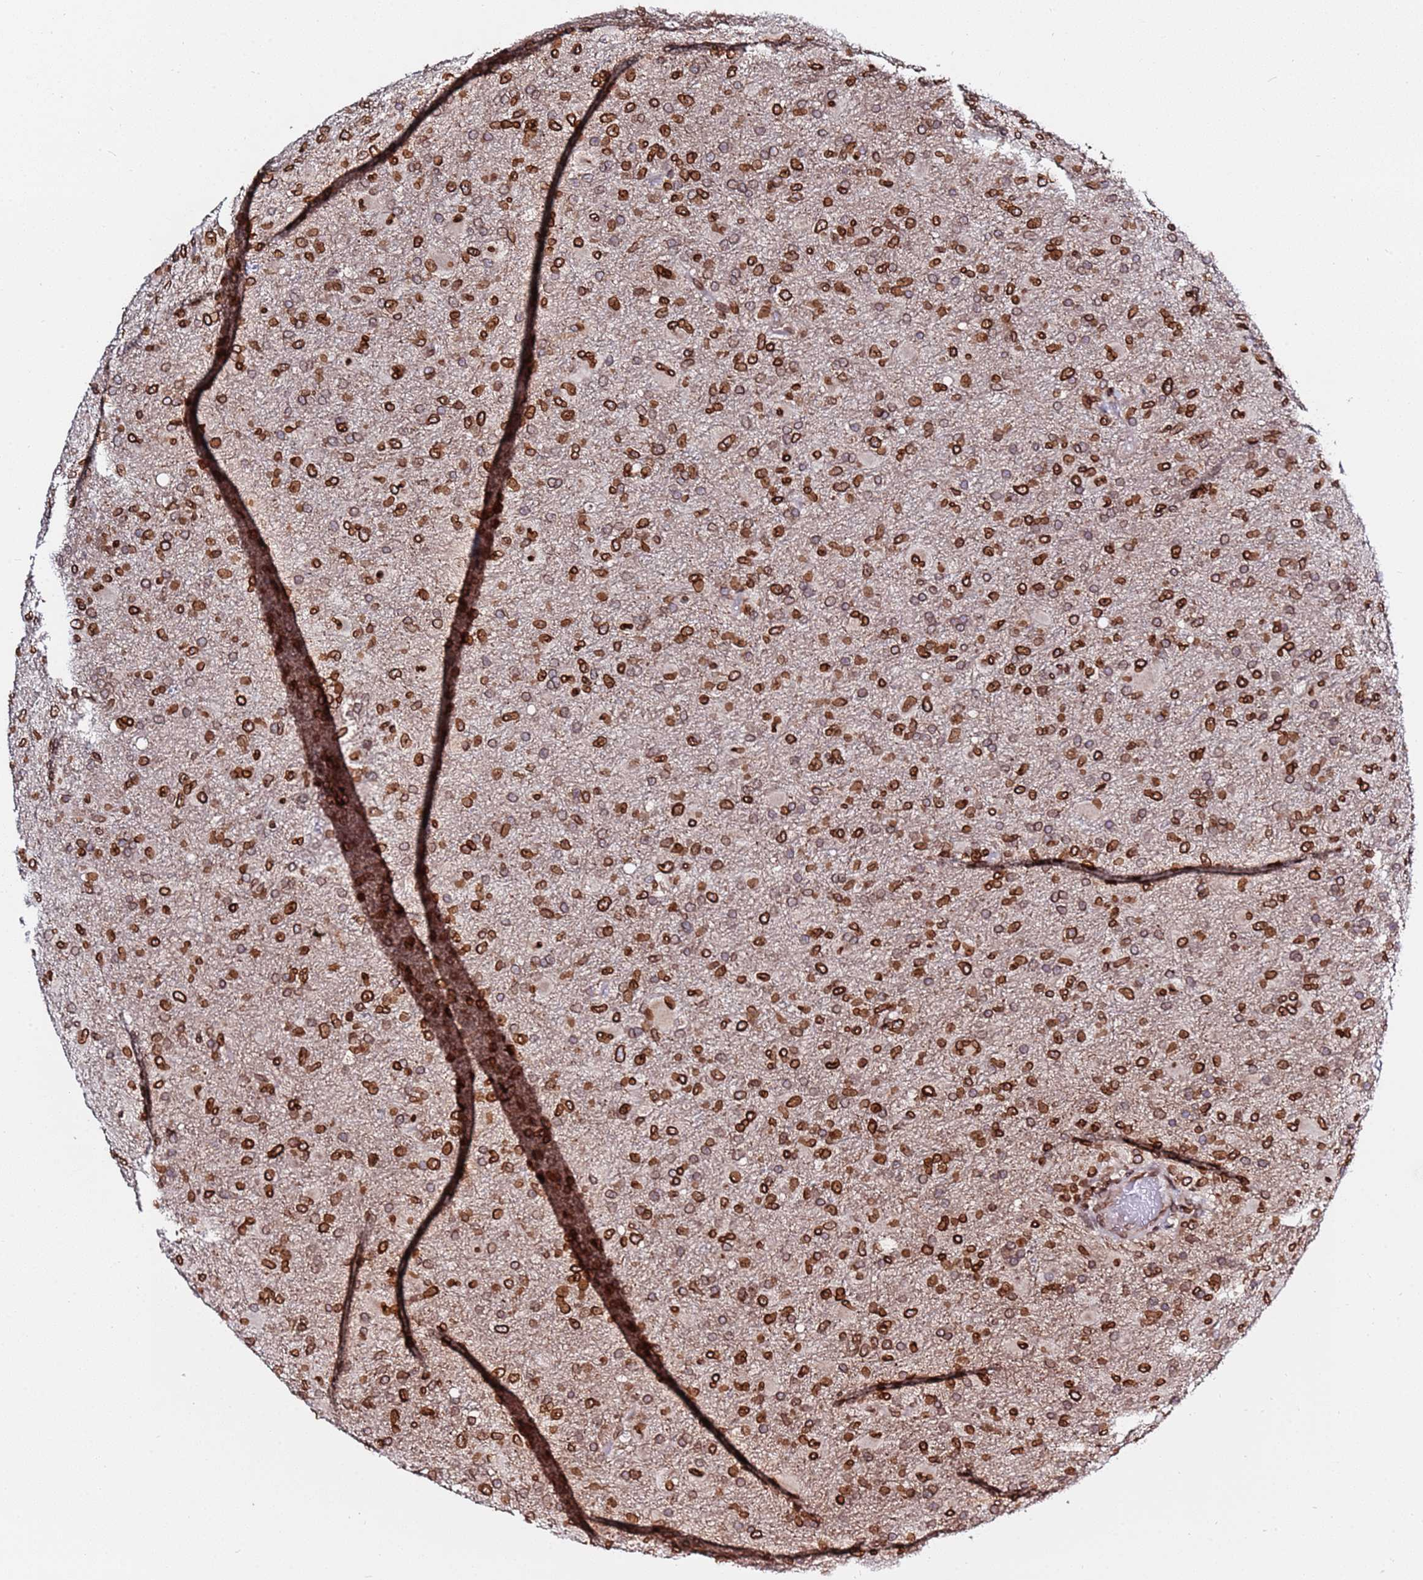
{"staining": {"intensity": "strong", "quantity": ">75%", "location": "cytoplasmic/membranous,nuclear"}, "tissue": "glioma", "cell_type": "Tumor cells", "image_type": "cancer", "snomed": [{"axis": "morphology", "description": "Glioma, malignant, Low grade"}, {"axis": "topography", "description": "Brain"}], "caption": "Protein expression analysis of human low-grade glioma (malignant) reveals strong cytoplasmic/membranous and nuclear expression in approximately >75% of tumor cells.", "gene": "TOR1AIP1", "patient": {"sex": "male", "age": 65}}